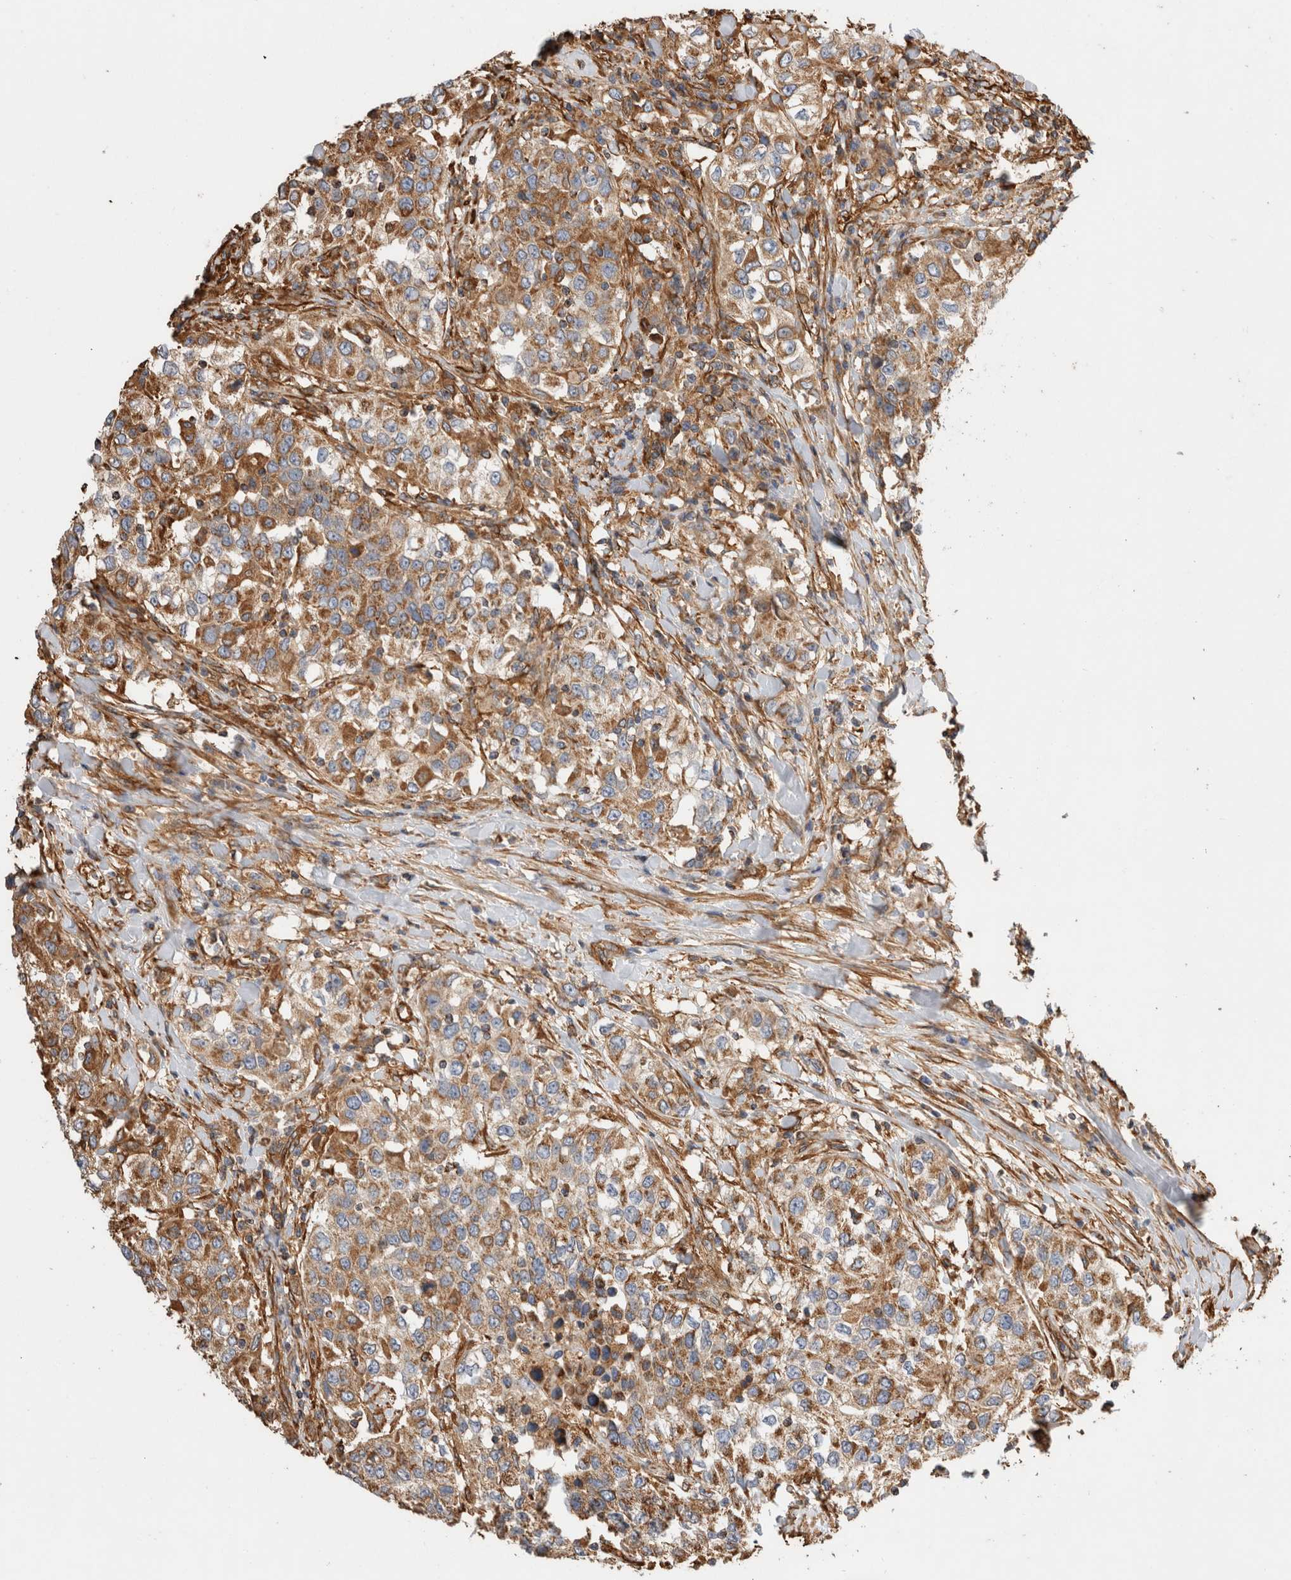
{"staining": {"intensity": "moderate", "quantity": ">75%", "location": "cytoplasmic/membranous"}, "tissue": "urothelial cancer", "cell_type": "Tumor cells", "image_type": "cancer", "snomed": [{"axis": "morphology", "description": "Urothelial carcinoma, High grade"}, {"axis": "topography", "description": "Urinary bladder"}], "caption": "About >75% of tumor cells in urothelial cancer display moderate cytoplasmic/membranous protein positivity as visualized by brown immunohistochemical staining.", "gene": "ZNF397", "patient": {"sex": "female", "age": 80}}